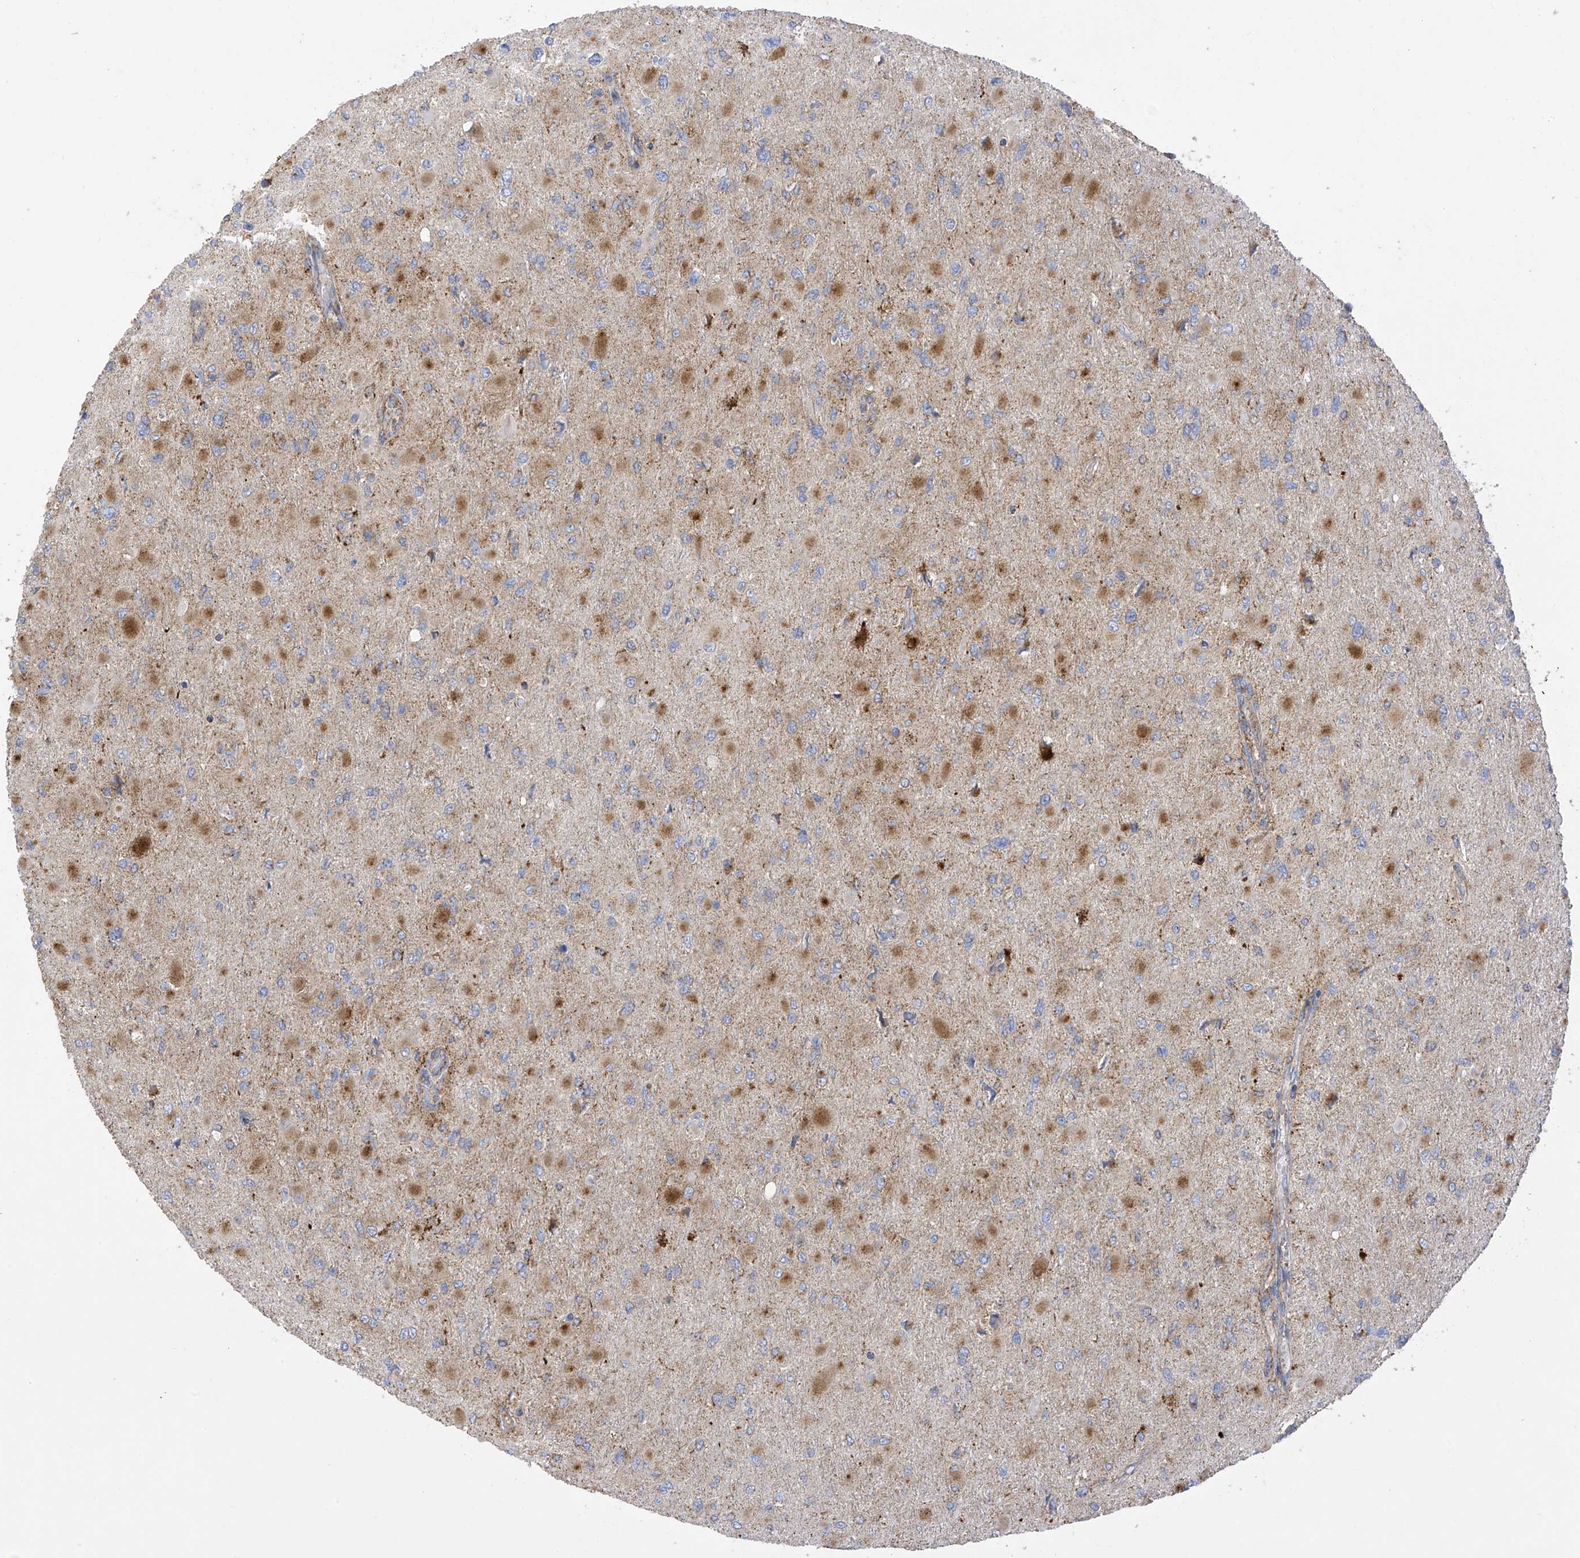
{"staining": {"intensity": "negative", "quantity": "none", "location": "none"}, "tissue": "glioma", "cell_type": "Tumor cells", "image_type": "cancer", "snomed": [{"axis": "morphology", "description": "Glioma, malignant, High grade"}, {"axis": "topography", "description": "Cerebral cortex"}], "caption": "Tumor cells show no significant staining in high-grade glioma (malignant).", "gene": "ITM2B", "patient": {"sex": "female", "age": 36}}